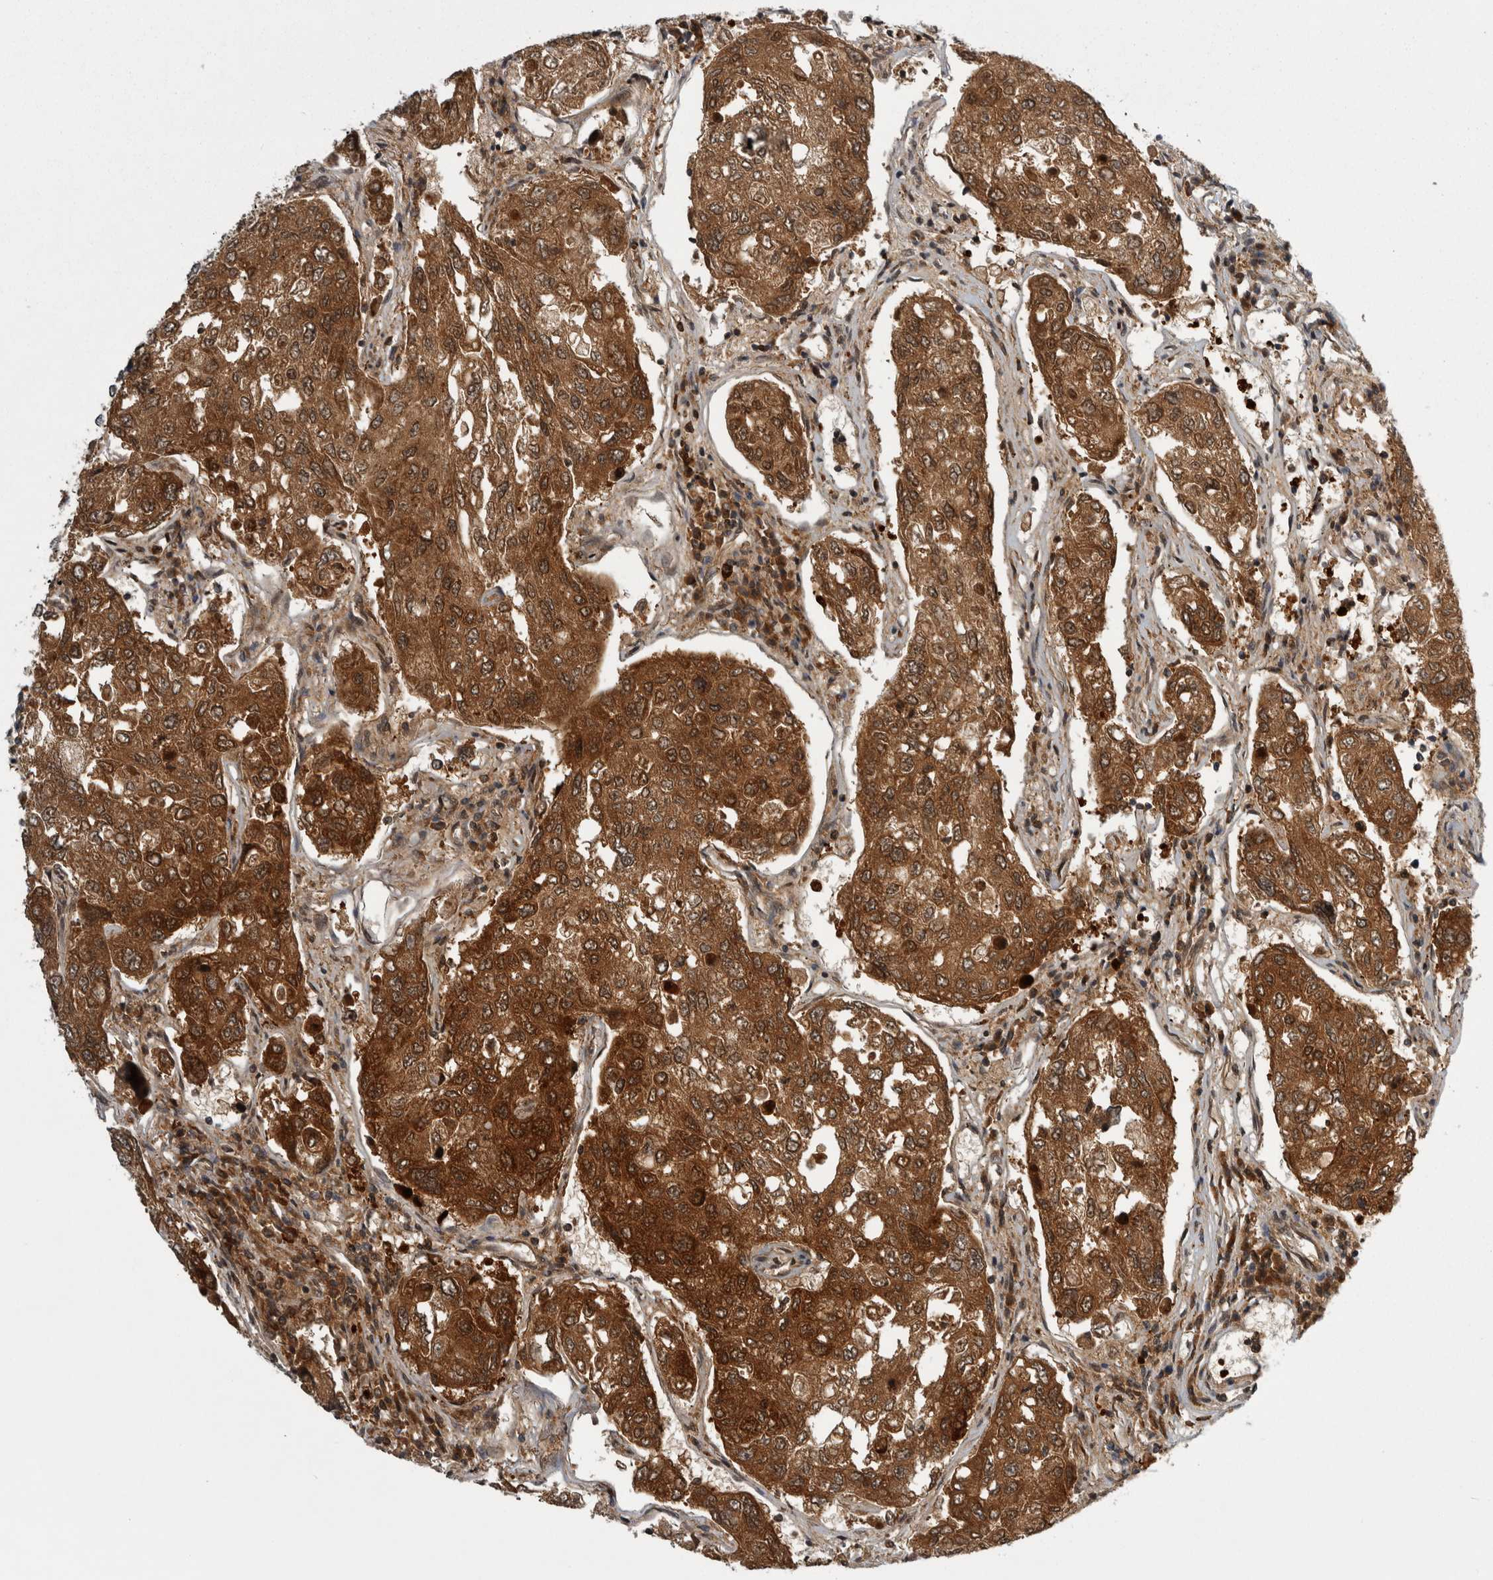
{"staining": {"intensity": "strong", "quantity": ">75%", "location": "cytoplasmic/membranous,nuclear"}, "tissue": "urothelial cancer", "cell_type": "Tumor cells", "image_type": "cancer", "snomed": [{"axis": "morphology", "description": "Urothelial carcinoma, High grade"}, {"axis": "topography", "description": "Lymph node"}, {"axis": "topography", "description": "Urinary bladder"}], "caption": "This photomicrograph shows immunohistochemistry staining of human high-grade urothelial carcinoma, with high strong cytoplasmic/membranous and nuclear expression in about >75% of tumor cells.", "gene": "CACYBP", "patient": {"sex": "male", "age": 51}}